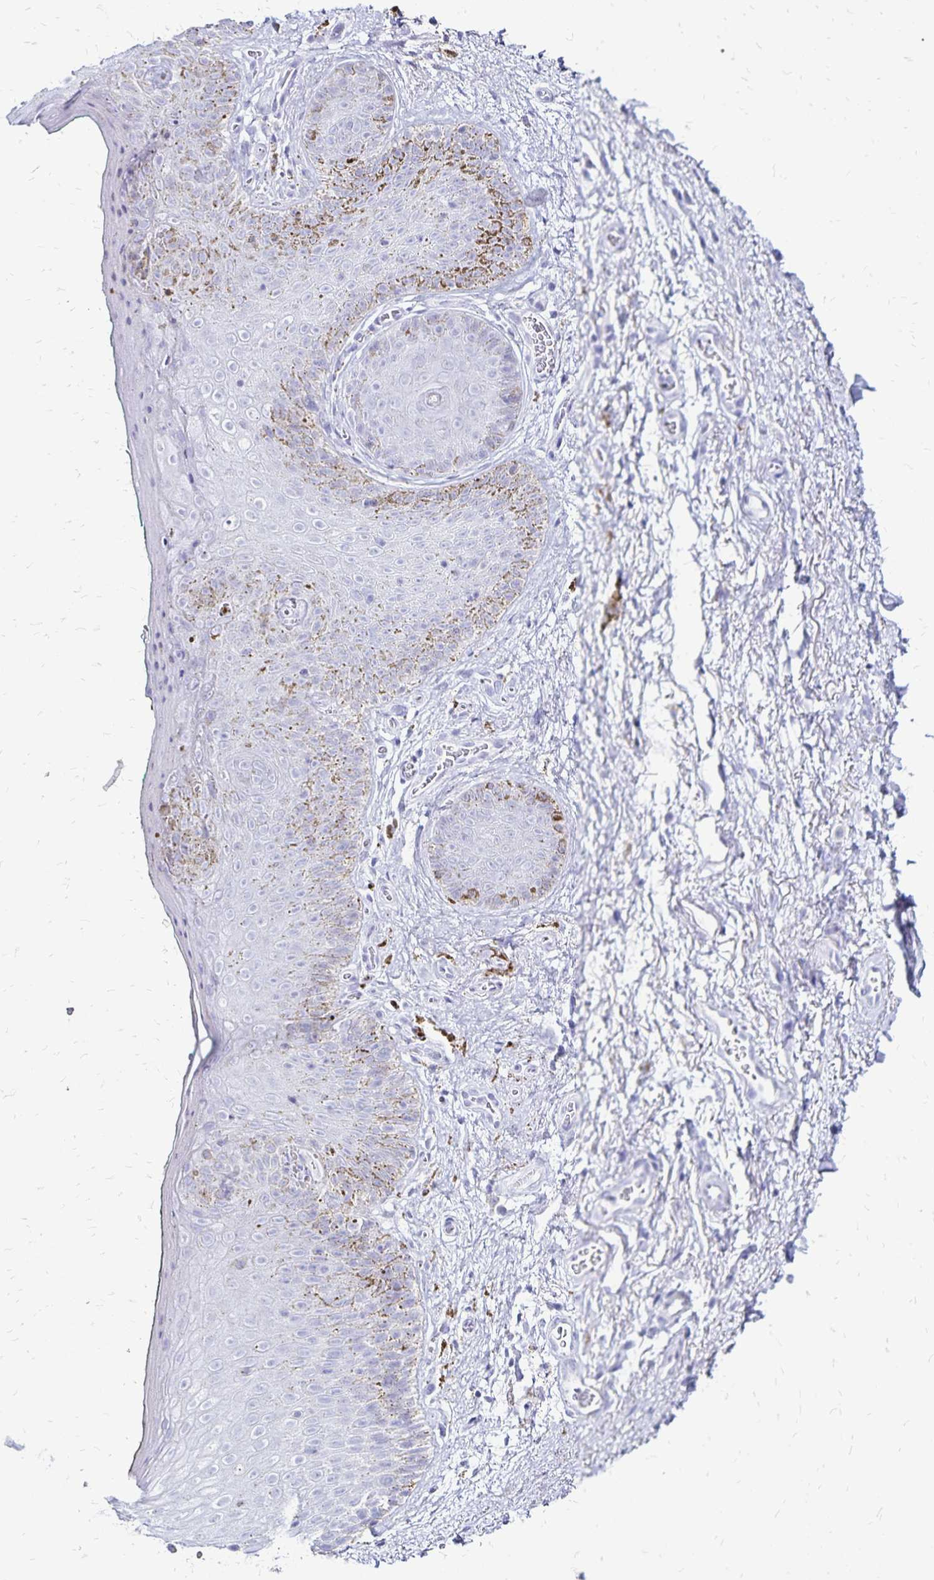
{"staining": {"intensity": "negative", "quantity": "none", "location": "none"}, "tissue": "adipose tissue", "cell_type": "Adipocytes", "image_type": "normal", "snomed": [{"axis": "morphology", "description": "Normal tissue, NOS"}, {"axis": "topography", "description": "Vulva"}, {"axis": "topography", "description": "Peripheral nerve tissue"}], "caption": "The immunohistochemistry image has no significant expression in adipocytes of adipose tissue.", "gene": "LIN28B", "patient": {"sex": "female", "age": 66}}